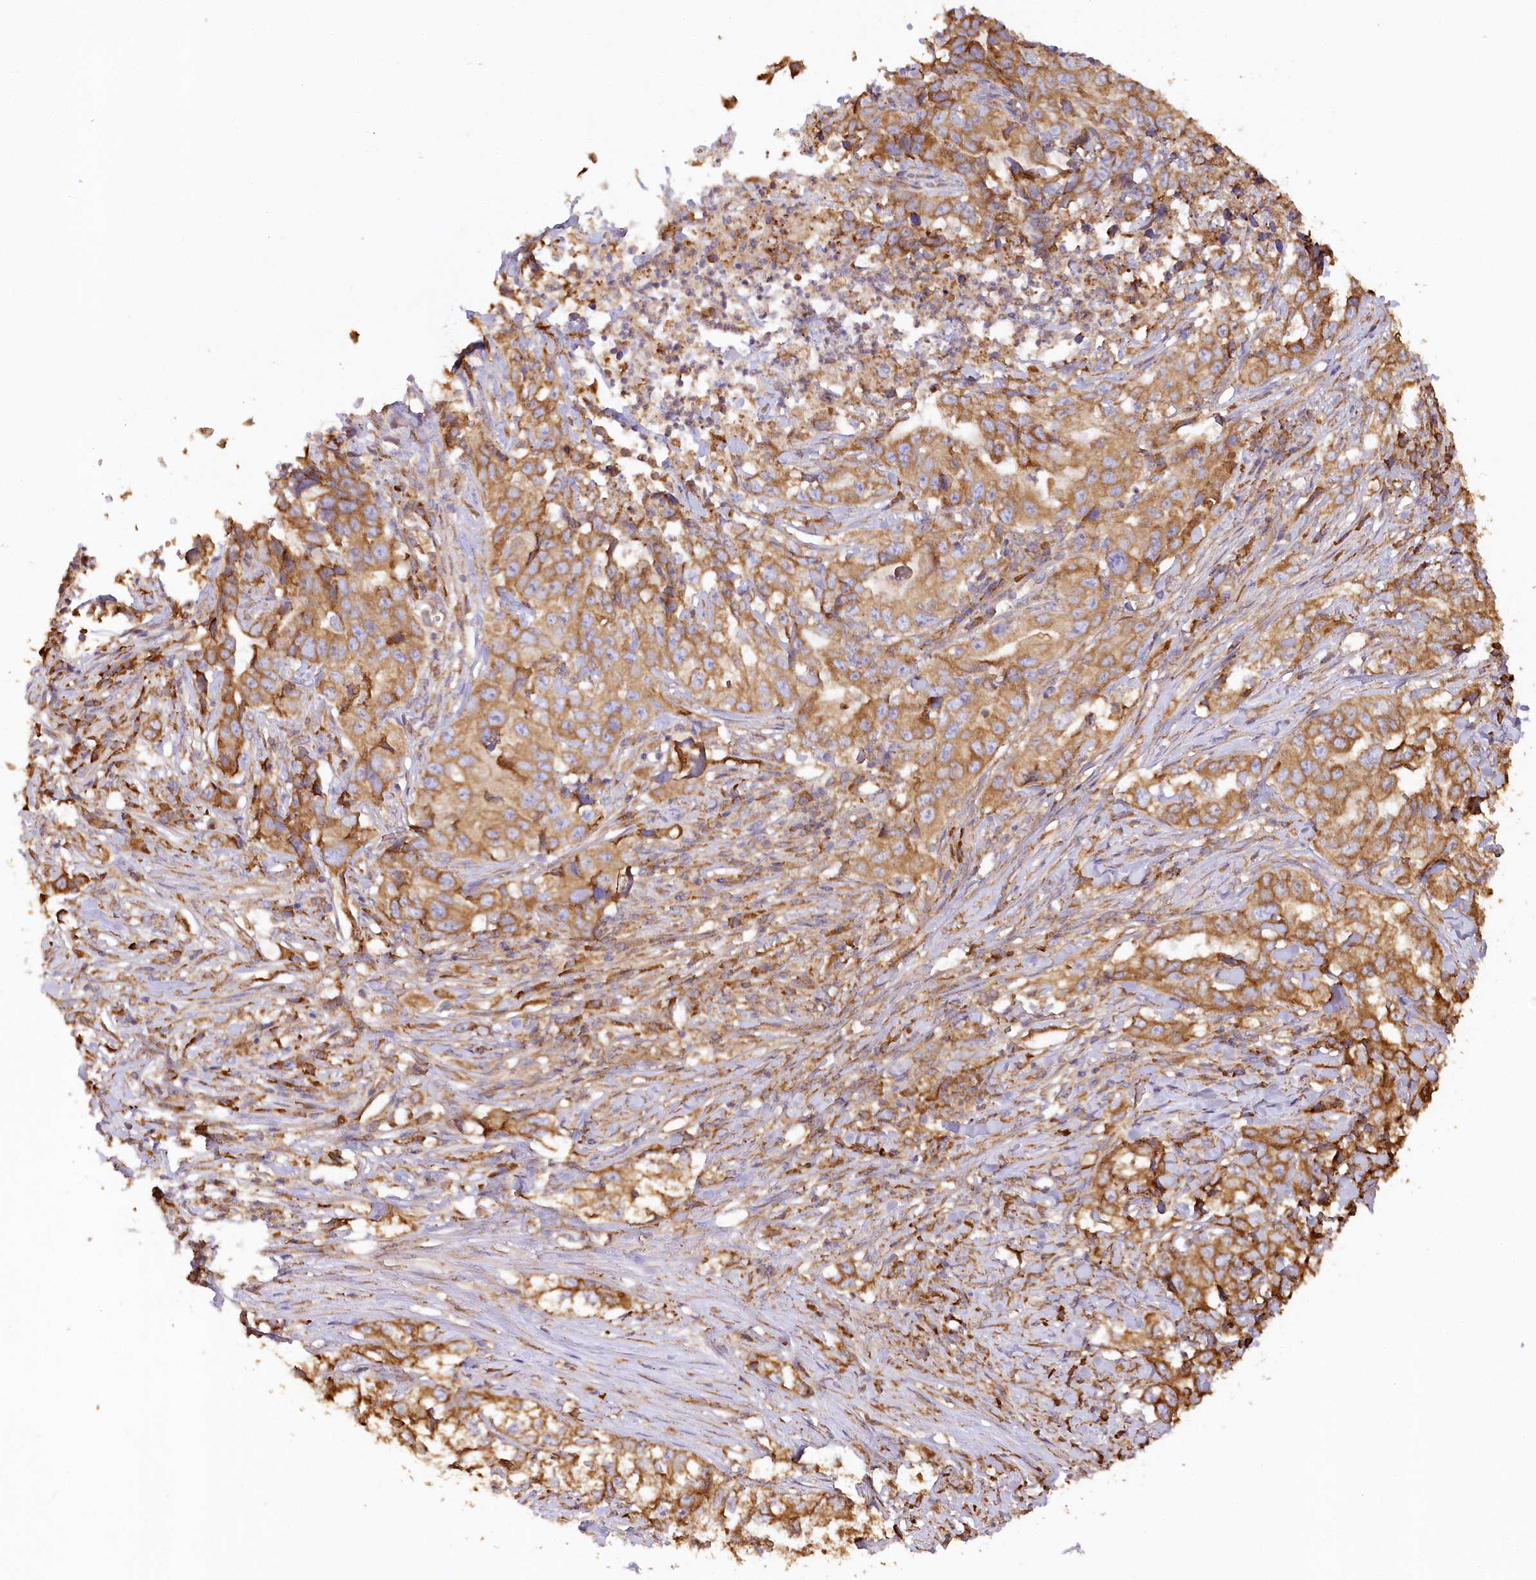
{"staining": {"intensity": "moderate", "quantity": ">75%", "location": "cytoplasmic/membranous"}, "tissue": "lung cancer", "cell_type": "Tumor cells", "image_type": "cancer", "snomed": [{"axis": "morphology", "description": "Adenocarcinoma, NOS"}, {"axis": "topography", "description": "Lung"}], "caption": "Lung adenocarcinoma stained with a protein marker demonstrates moderate staining in tumor cells.", "gene": "ACAP2", "patient": {"sex": "female", "age": 51}}